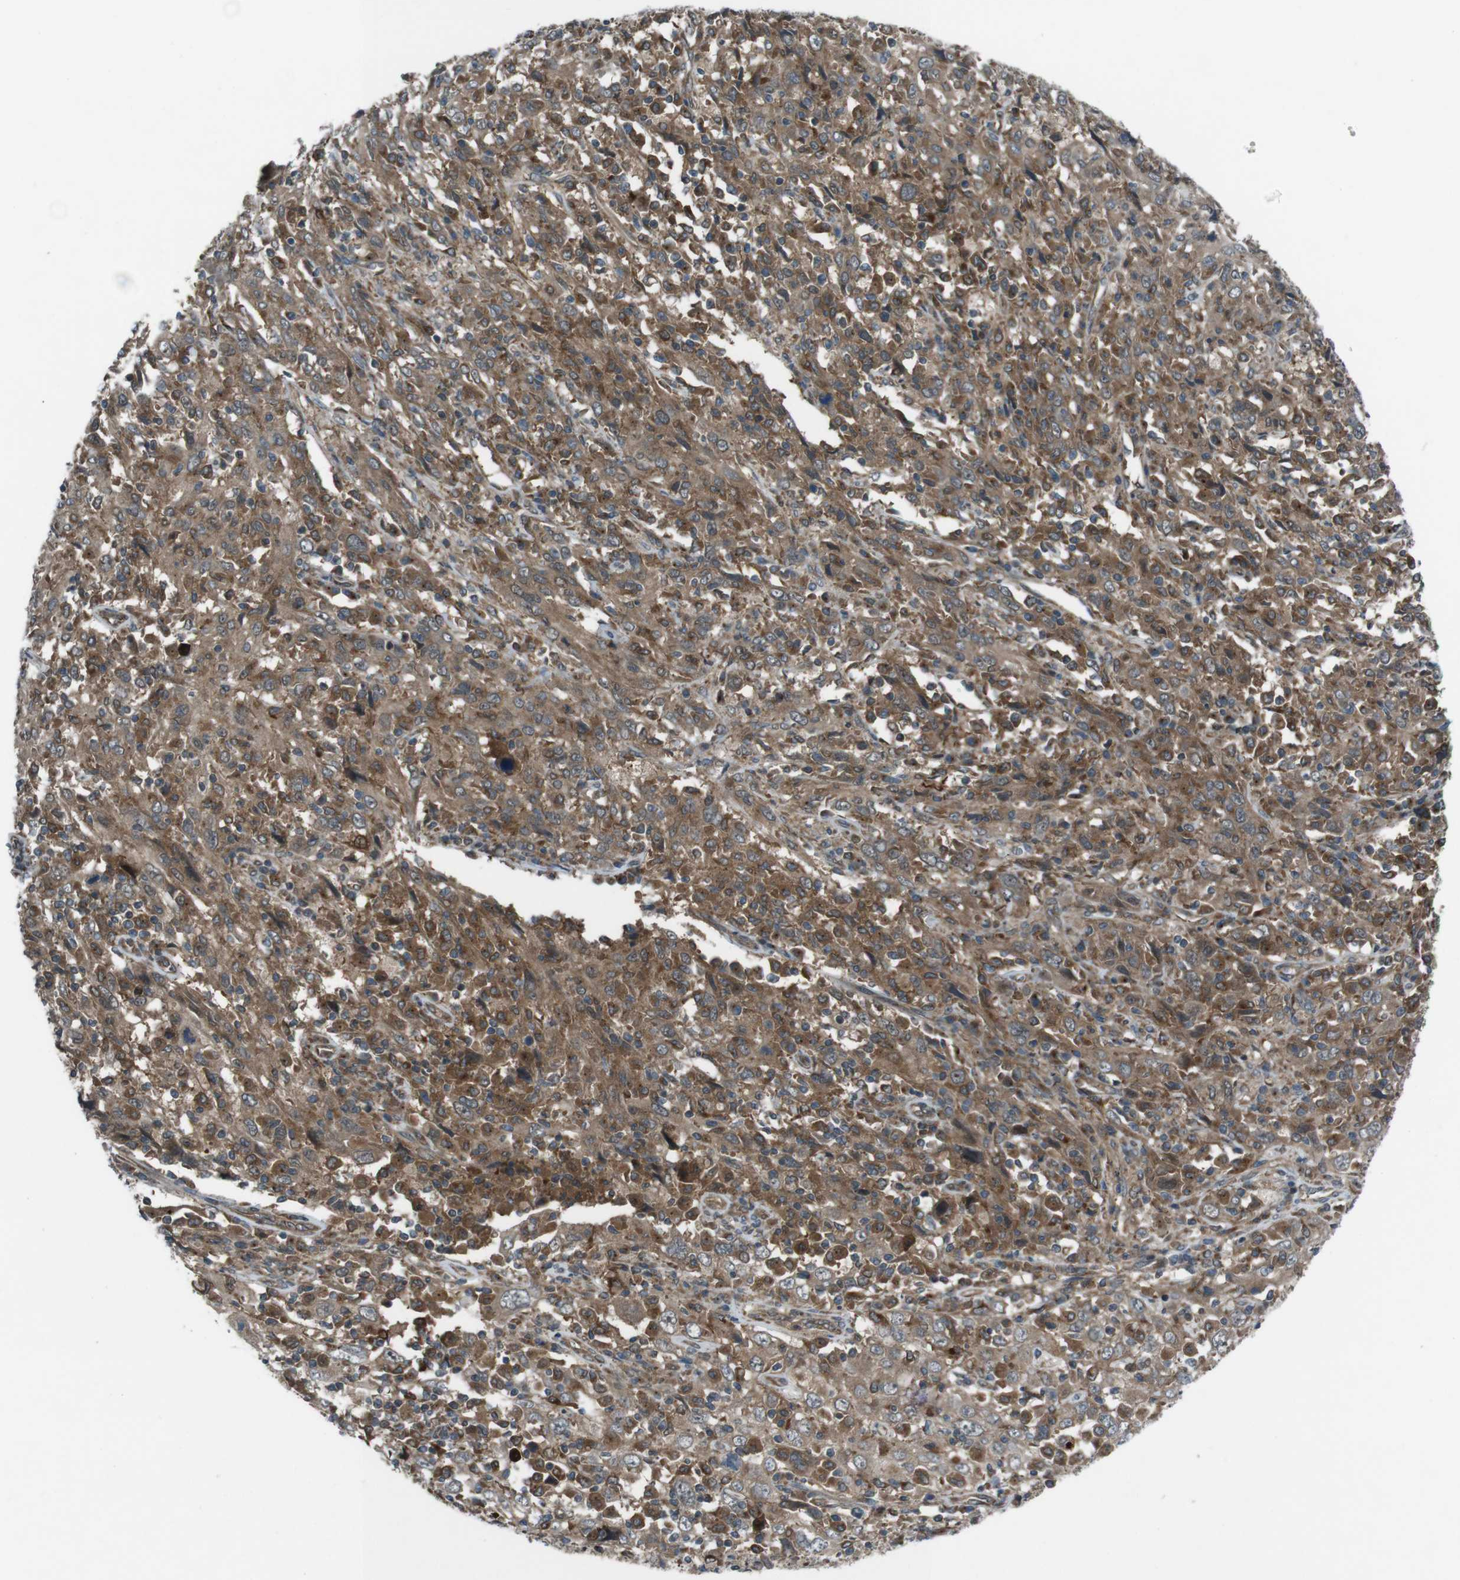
{"staining": {"intensity": "moderate", "quantity": ">75%", "location": "cytoplasmic/membranous"}, "tissue": "cervical cancer", "cell_type": "Tumor cells", "image_type": "cancer", "snomed": [{"axis": "morphology", "description": "Squamous cell carcinoma, NOS"}, {"axis": "topography", "description": "Cervix"}], "caption": "This histopathology image shows cervical cancer (squamous cell carcinoma) stained with IHC to label a protein in brown. The cytoplasmic/membranous of tumor cells show moderate positivity for the protein. Nuclei are counter-stained blue.", "gene": "SLC27A4", "patient": {"sex": "female", "age": 46}}